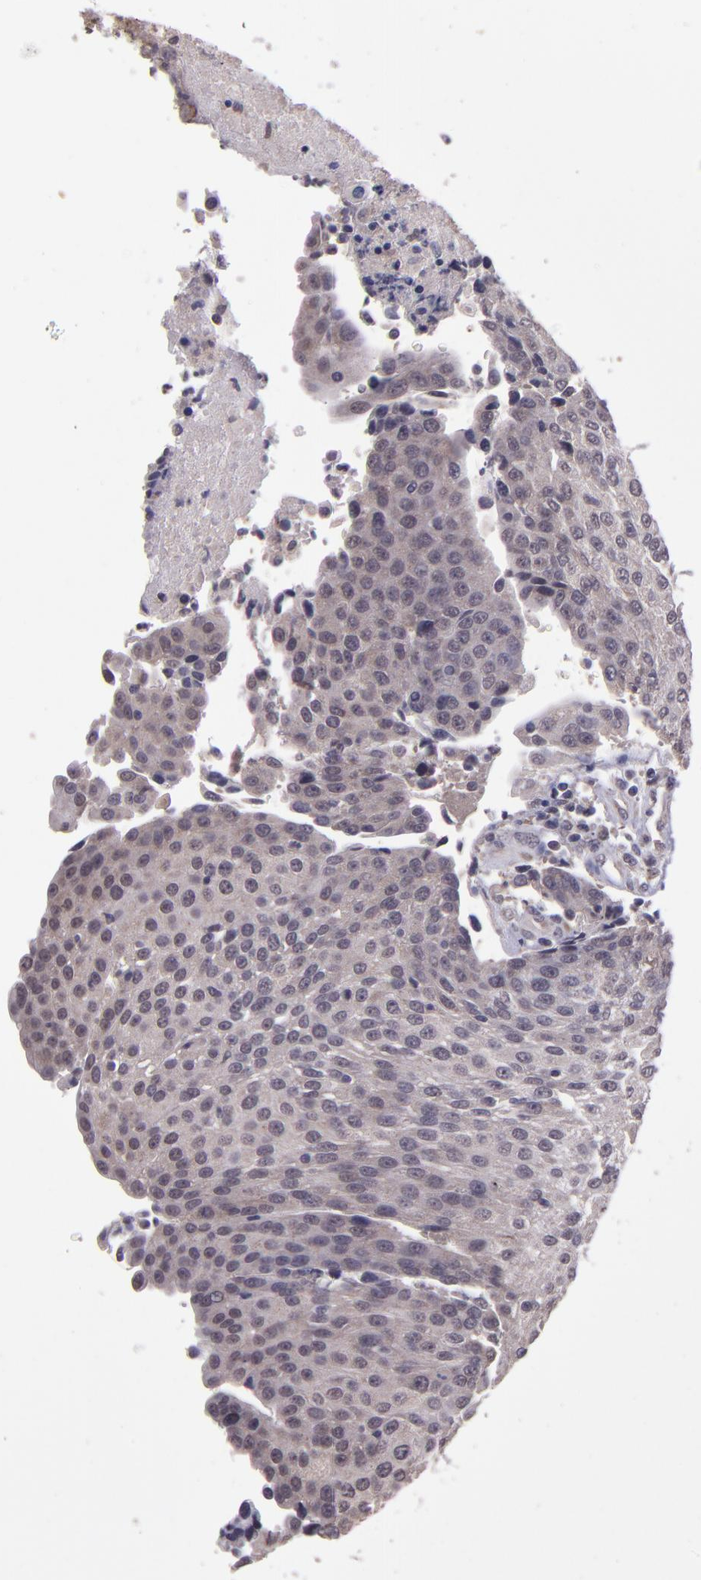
{"staining": {"intensity": "negative", "quantity": "none", "location": "none"}, "tissue": "urothelial cancer", "cell_type": "Tumor cells", "image_type": "cancer", "snomed": [{"axis": "morphology", "description": "Urothelial carcinoma, High grade"}, {"axis": "topography", "description": "Urinary bladder"}], "caption": "High power microscopy photomicrograph of an immunohistochemistry image of high-grade urothelial carcinoma, revealing no significant expression in tumor cells.", "gene": "TAF7L", "patient": {"sex": "female", "age": 85}}